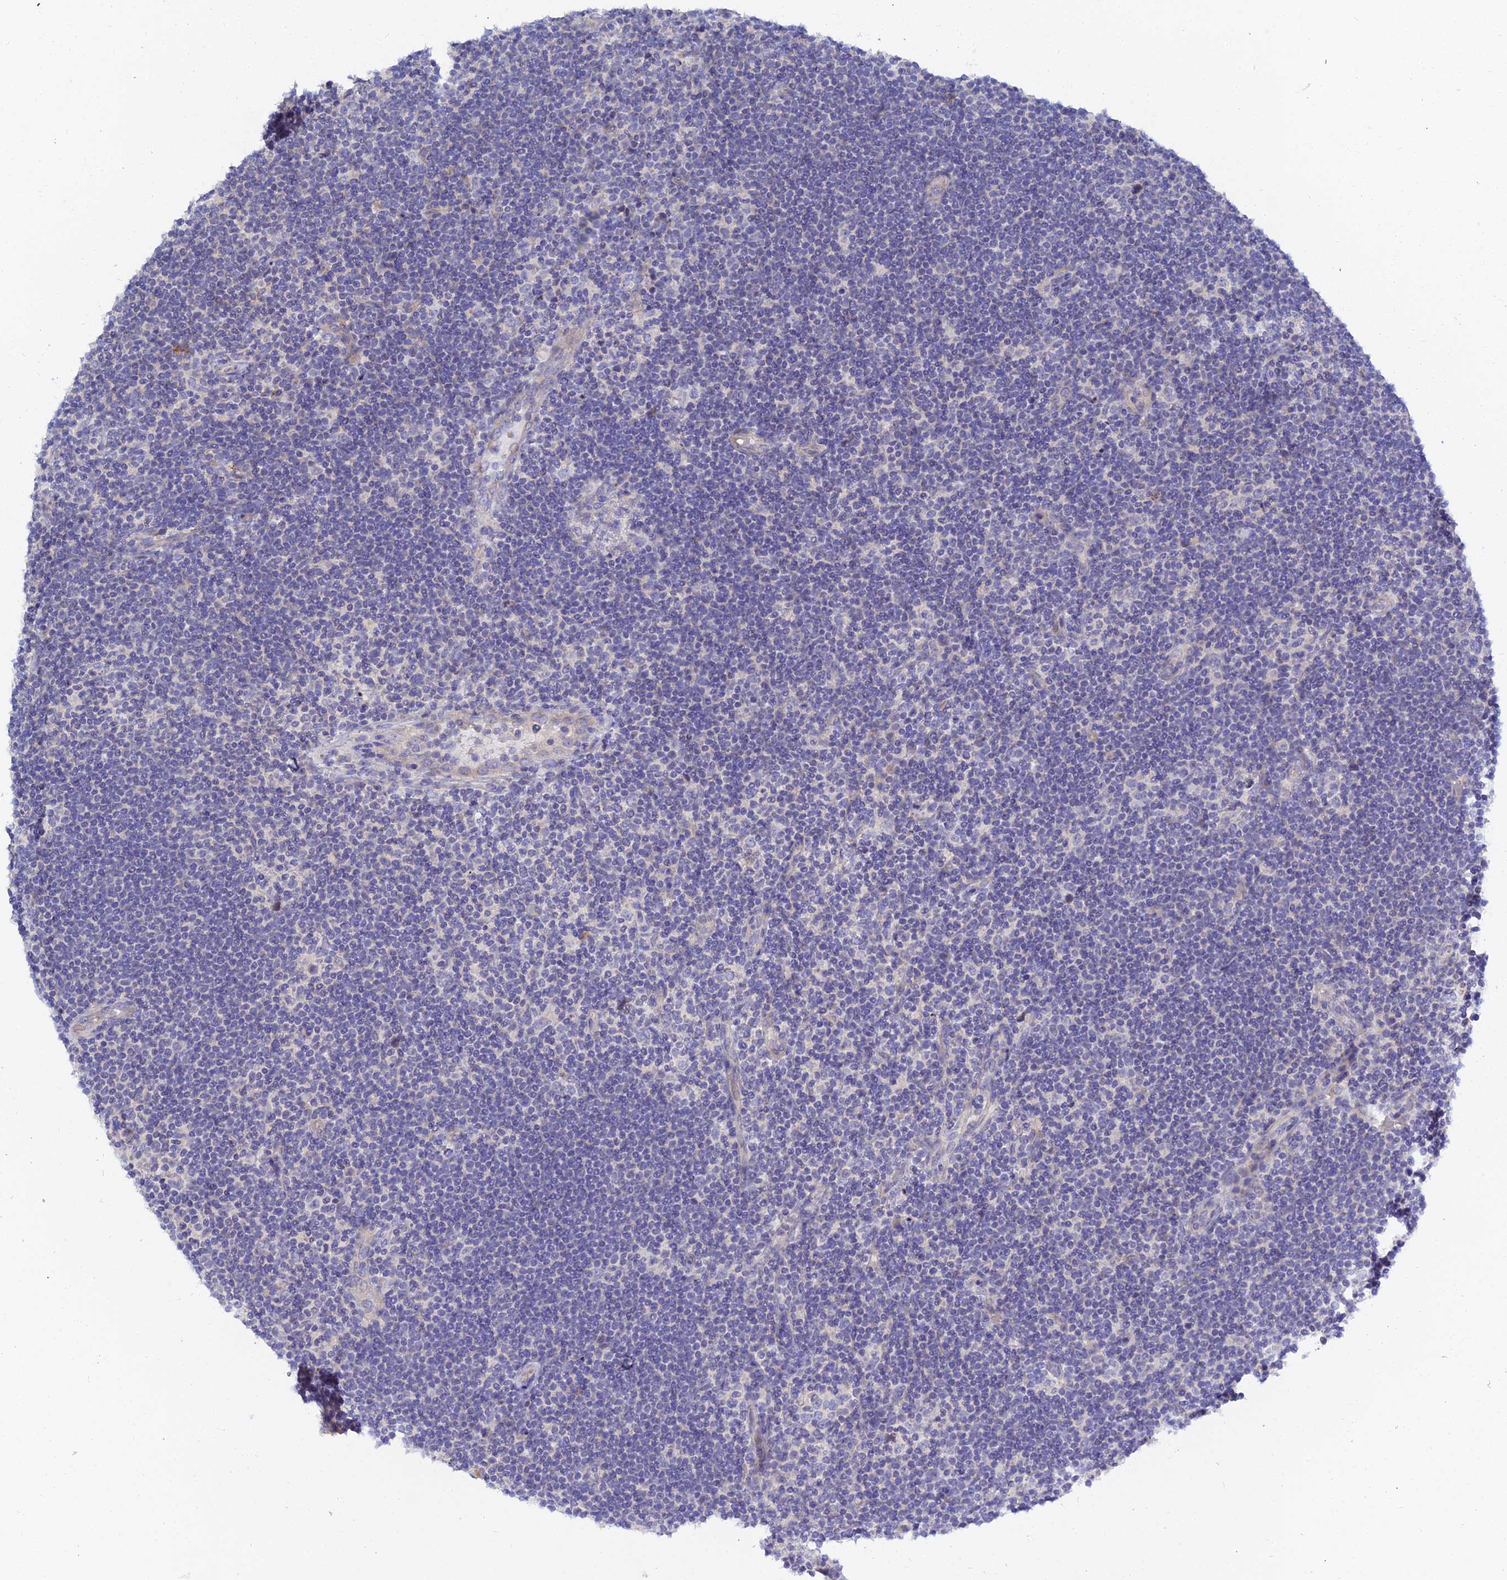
{"staining": {"intensity": "negative", "quantity": "none", "location": "none"}, "tissue": "lymphoma", "cell_type": "Tumor cells", "image_type": "cancer", "snomed": [{"axis": "morphology", "description": "Hodgkin's disease, NOS"}, {"axis": "topography", "description": "Lymph node"}], "caption": "A micrograph of human Hodgkin's disease is negative for staining in tumor cells.", "gene": "APOBEC3H", "patient": {"sex": "female", "age": 57}}